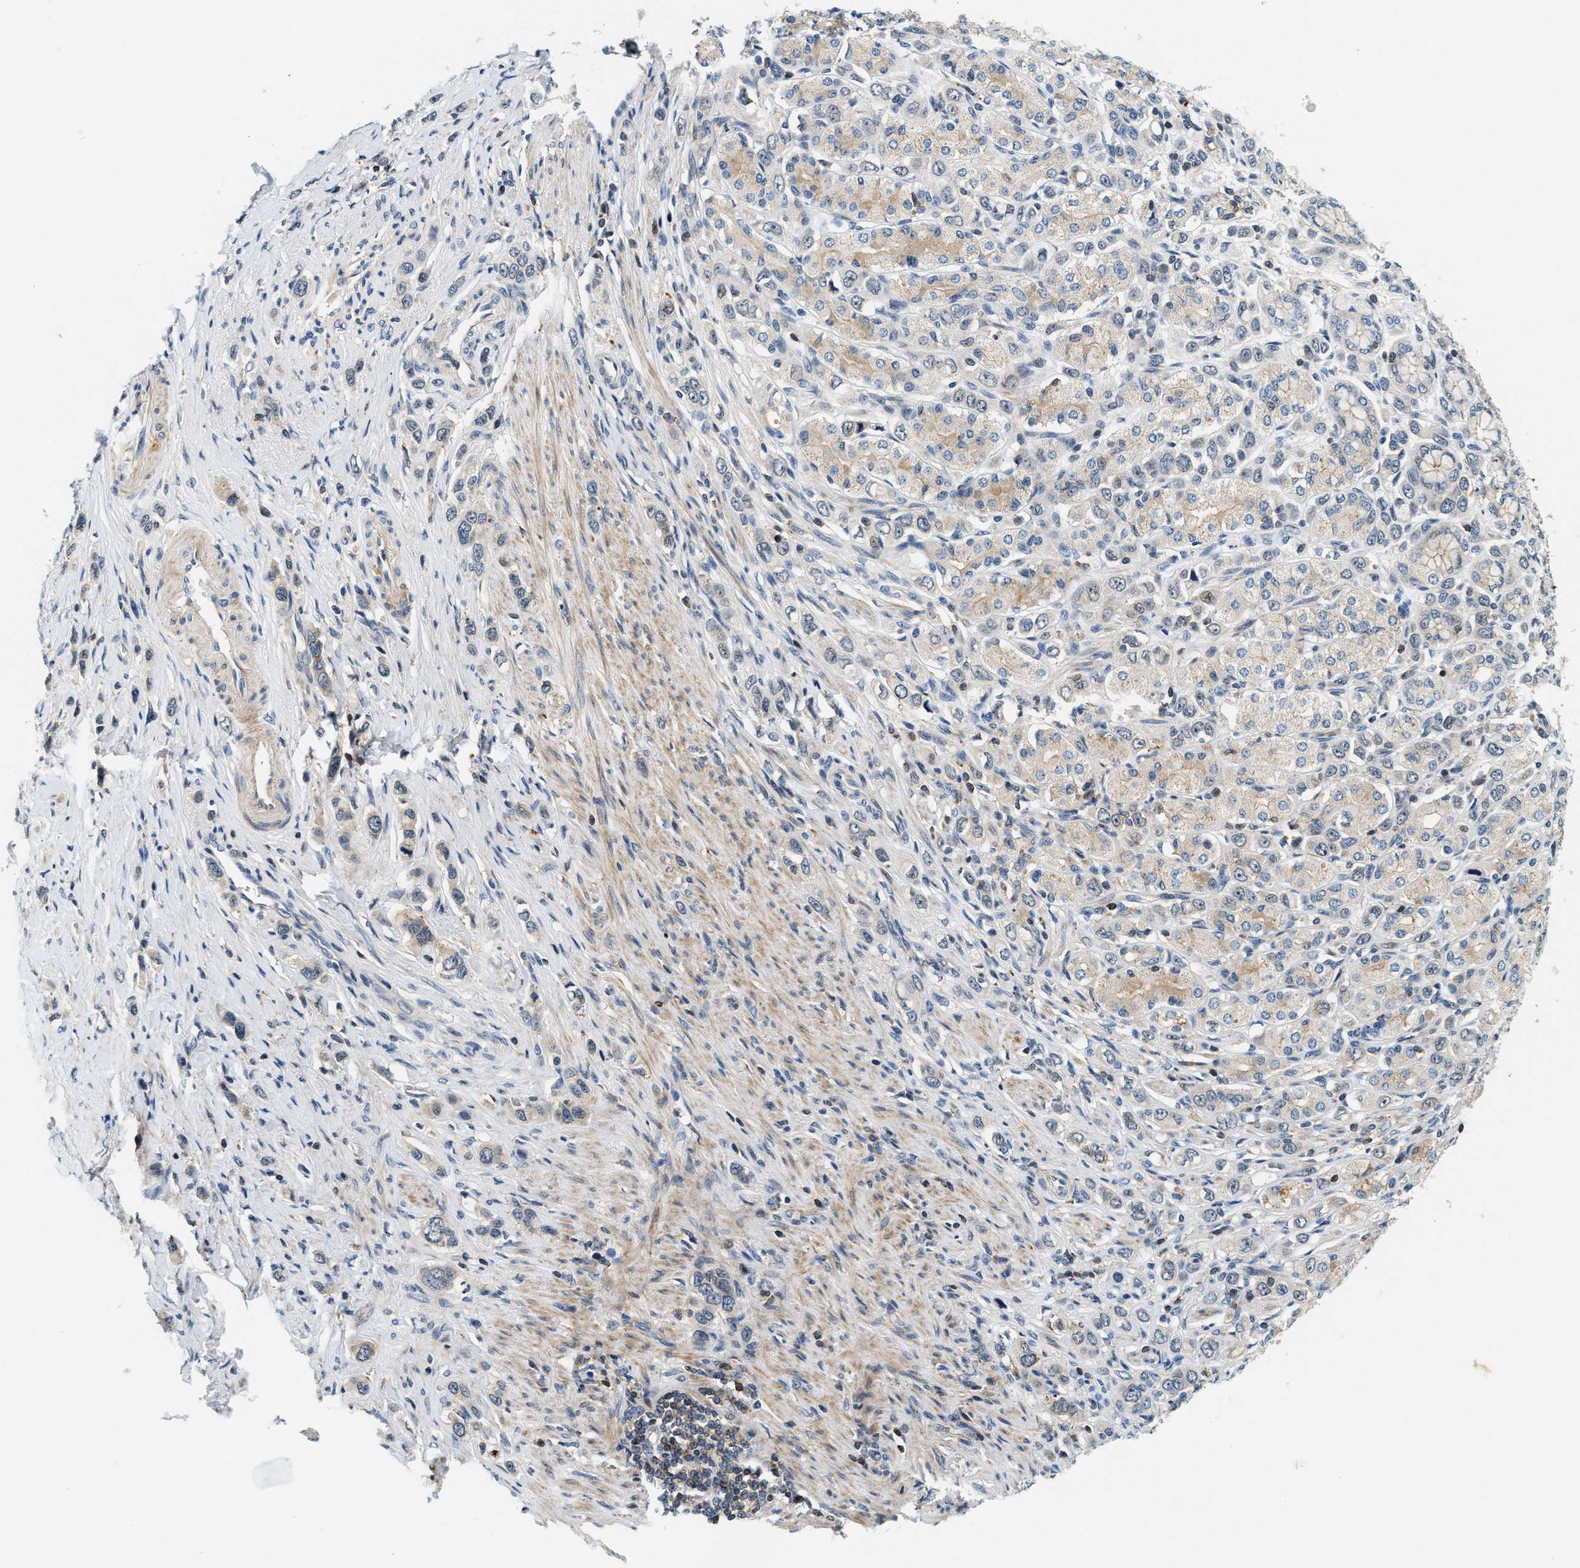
{"staining": {"intensity": "negative", "quantity": "none", "location": "none"}, "tissue": "stomach cancer", "cell_type": "Tumor cells", "image_type": "cancer", "snomed": [{"axis": "morphology", "description": "Adenocarcinoma, NOS"}, {"axis": "topography", "description": "Stomach"}], "caption": "Stomach cancer was stained to show a protein in brown. There is no significant positivity in tumor cells.", "gene": "SAMD9", "patient": {"sex": "female", "age": 65}}